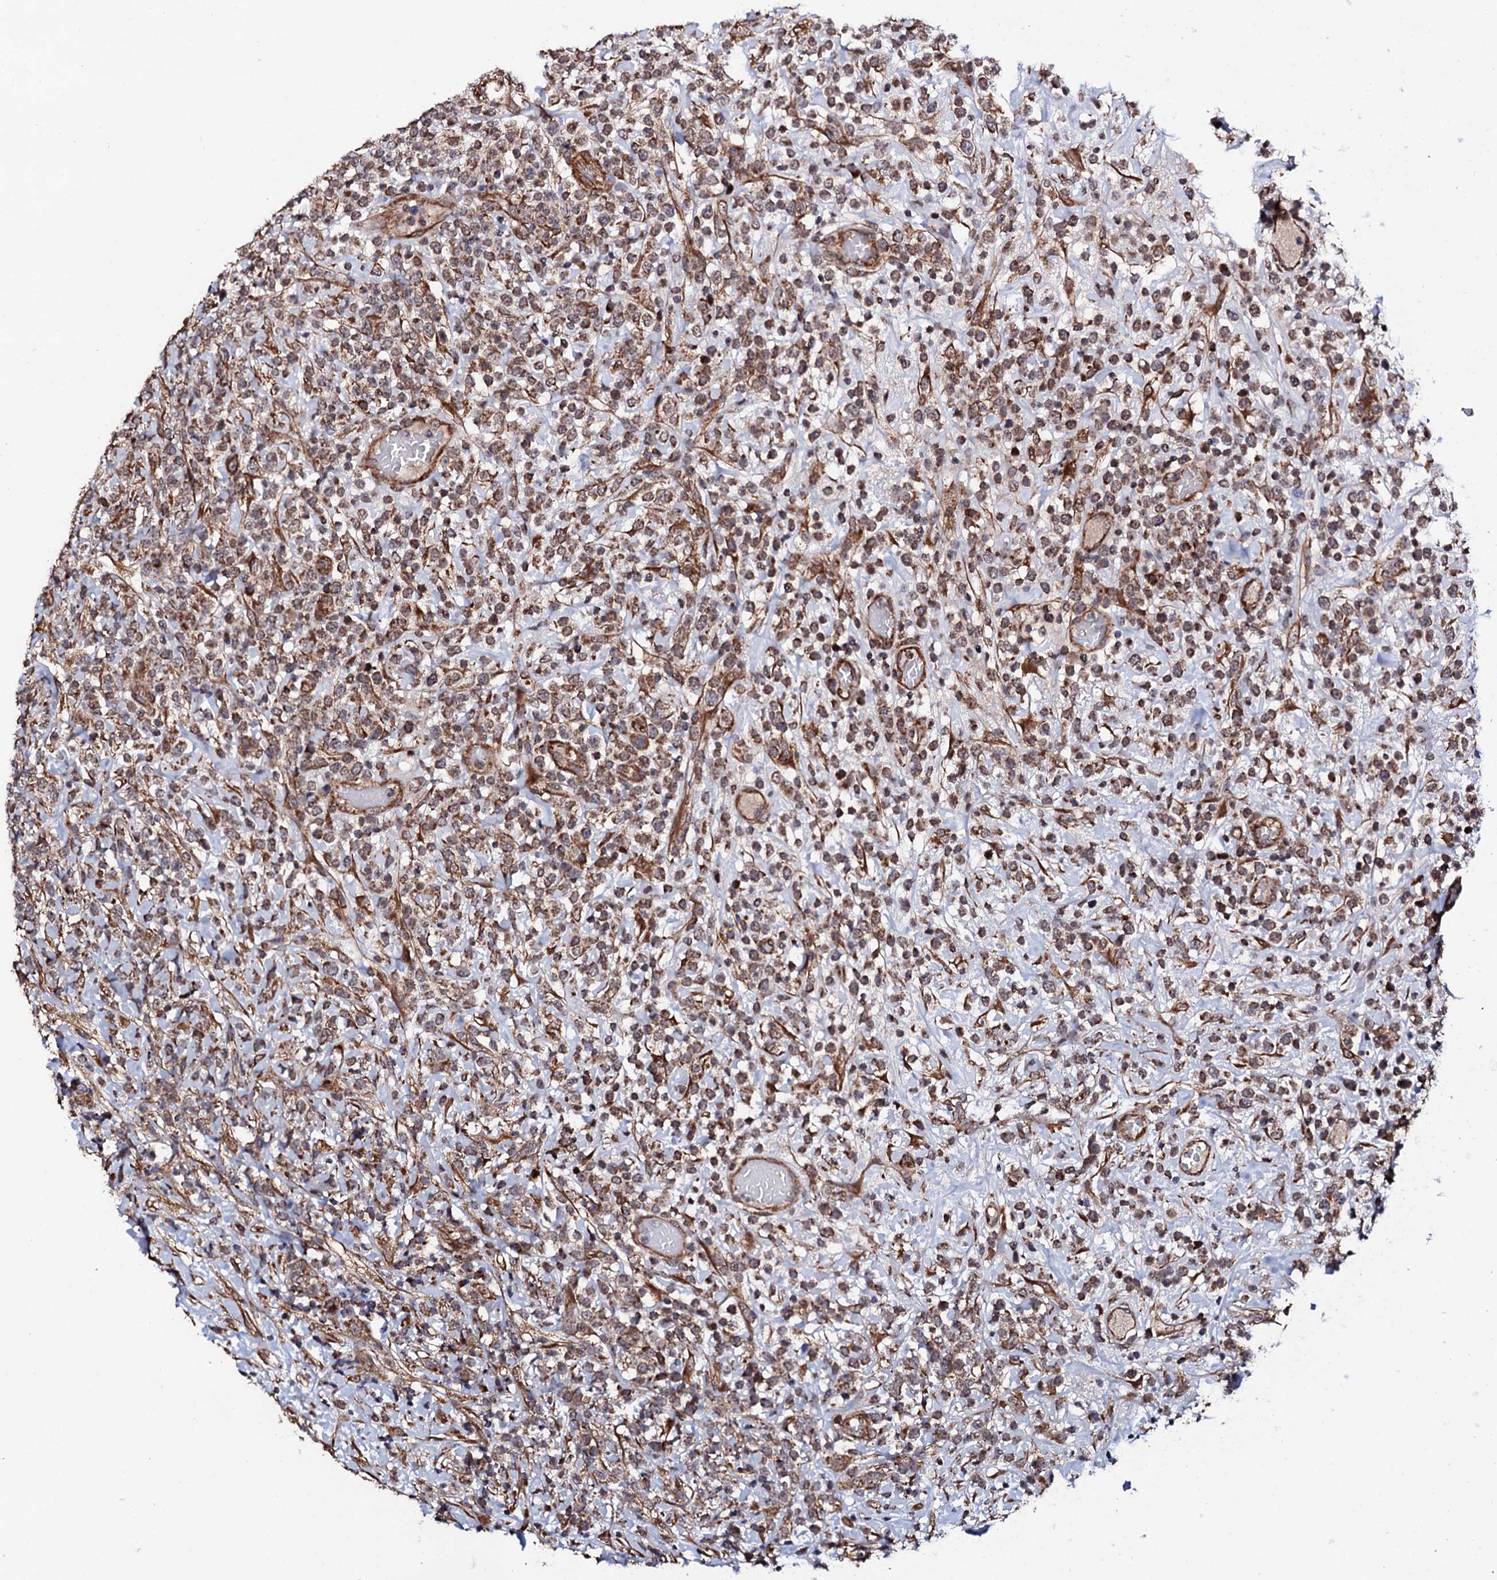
{"staining": {"intensity": "moderate", "quantity": ">75%", "location": "cytoplasmic/membranous"}, "tissue": "lymphoma", "cell_type": "Tumor cells", "image_type": "cancer", "snomed": [{"axis": "morphology", "description": "Malignant lymphoma, non-Hodgkin's type, High grade"}, {"axis": "topography", "description": "Colon"}], "caption": "The histopathology image exhibits staining of lymphoma, revealing moderate cytoplasmic/membranous protein positivity (brown color) within tumor cells.", "gene": "MTIF3", "patient": {"sex": "female", "age": 53}}